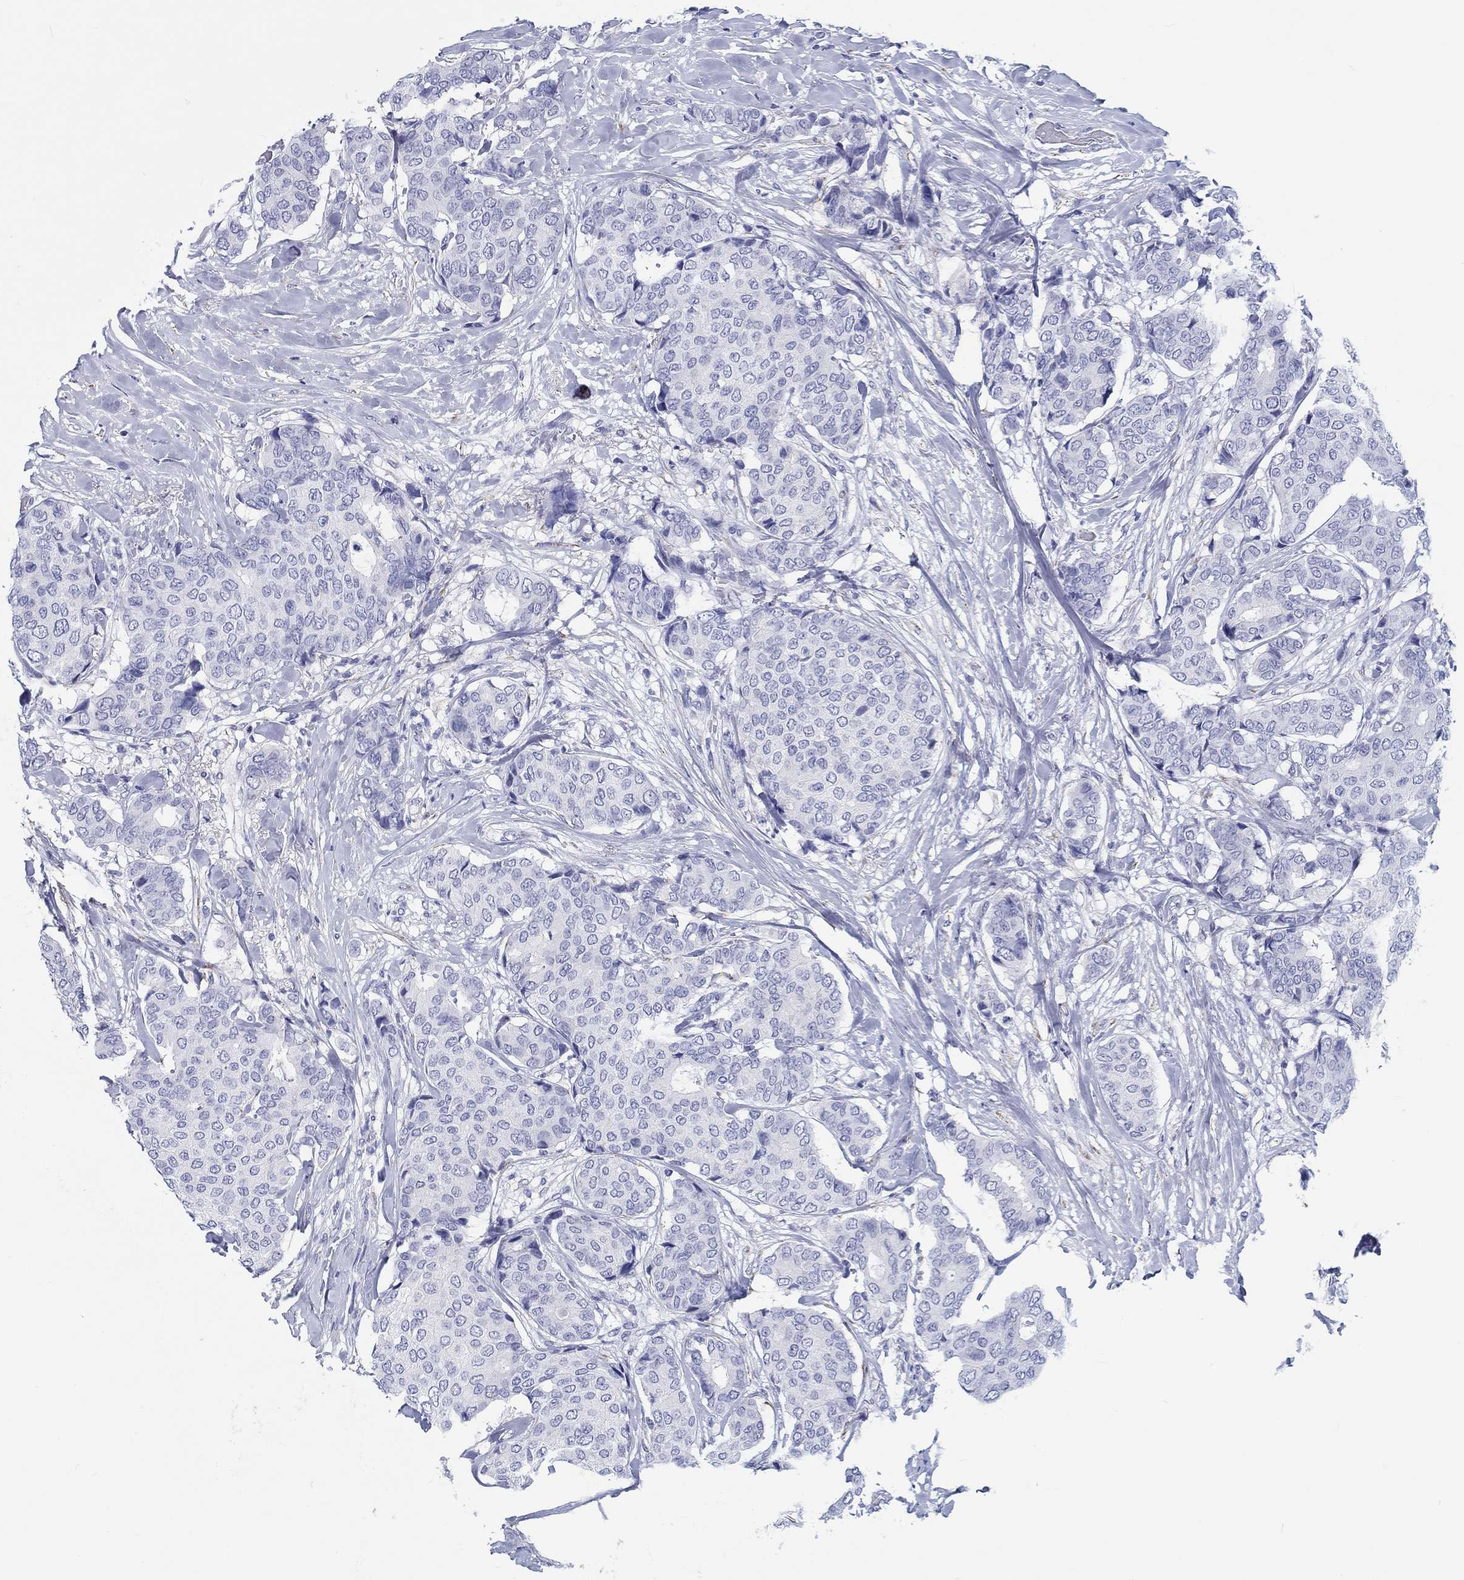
{"staining": {"intensity": "negative", "quantity": "none", "location": "none"}, "tissue": "breast cancer", "cell_type": "Tumor cells", "image_type": "cancer", "snomed": [{"axis": "morphology", "description": "Duct carcinoma"}, {"axis": "topography", "description": "Breast"}], "caption": "Breast cancer (intraductal carcinoma) was stained to show a protein in brown. There is no significant positivity in tumor cells. Brightfield microscopy of immunohistochemistry (IHC) stained with DAB (brown) and hematoxylin (blue), captured at high magnification.", "gene": "H1-1", "patient": {"sex": "female", "age": 75}}